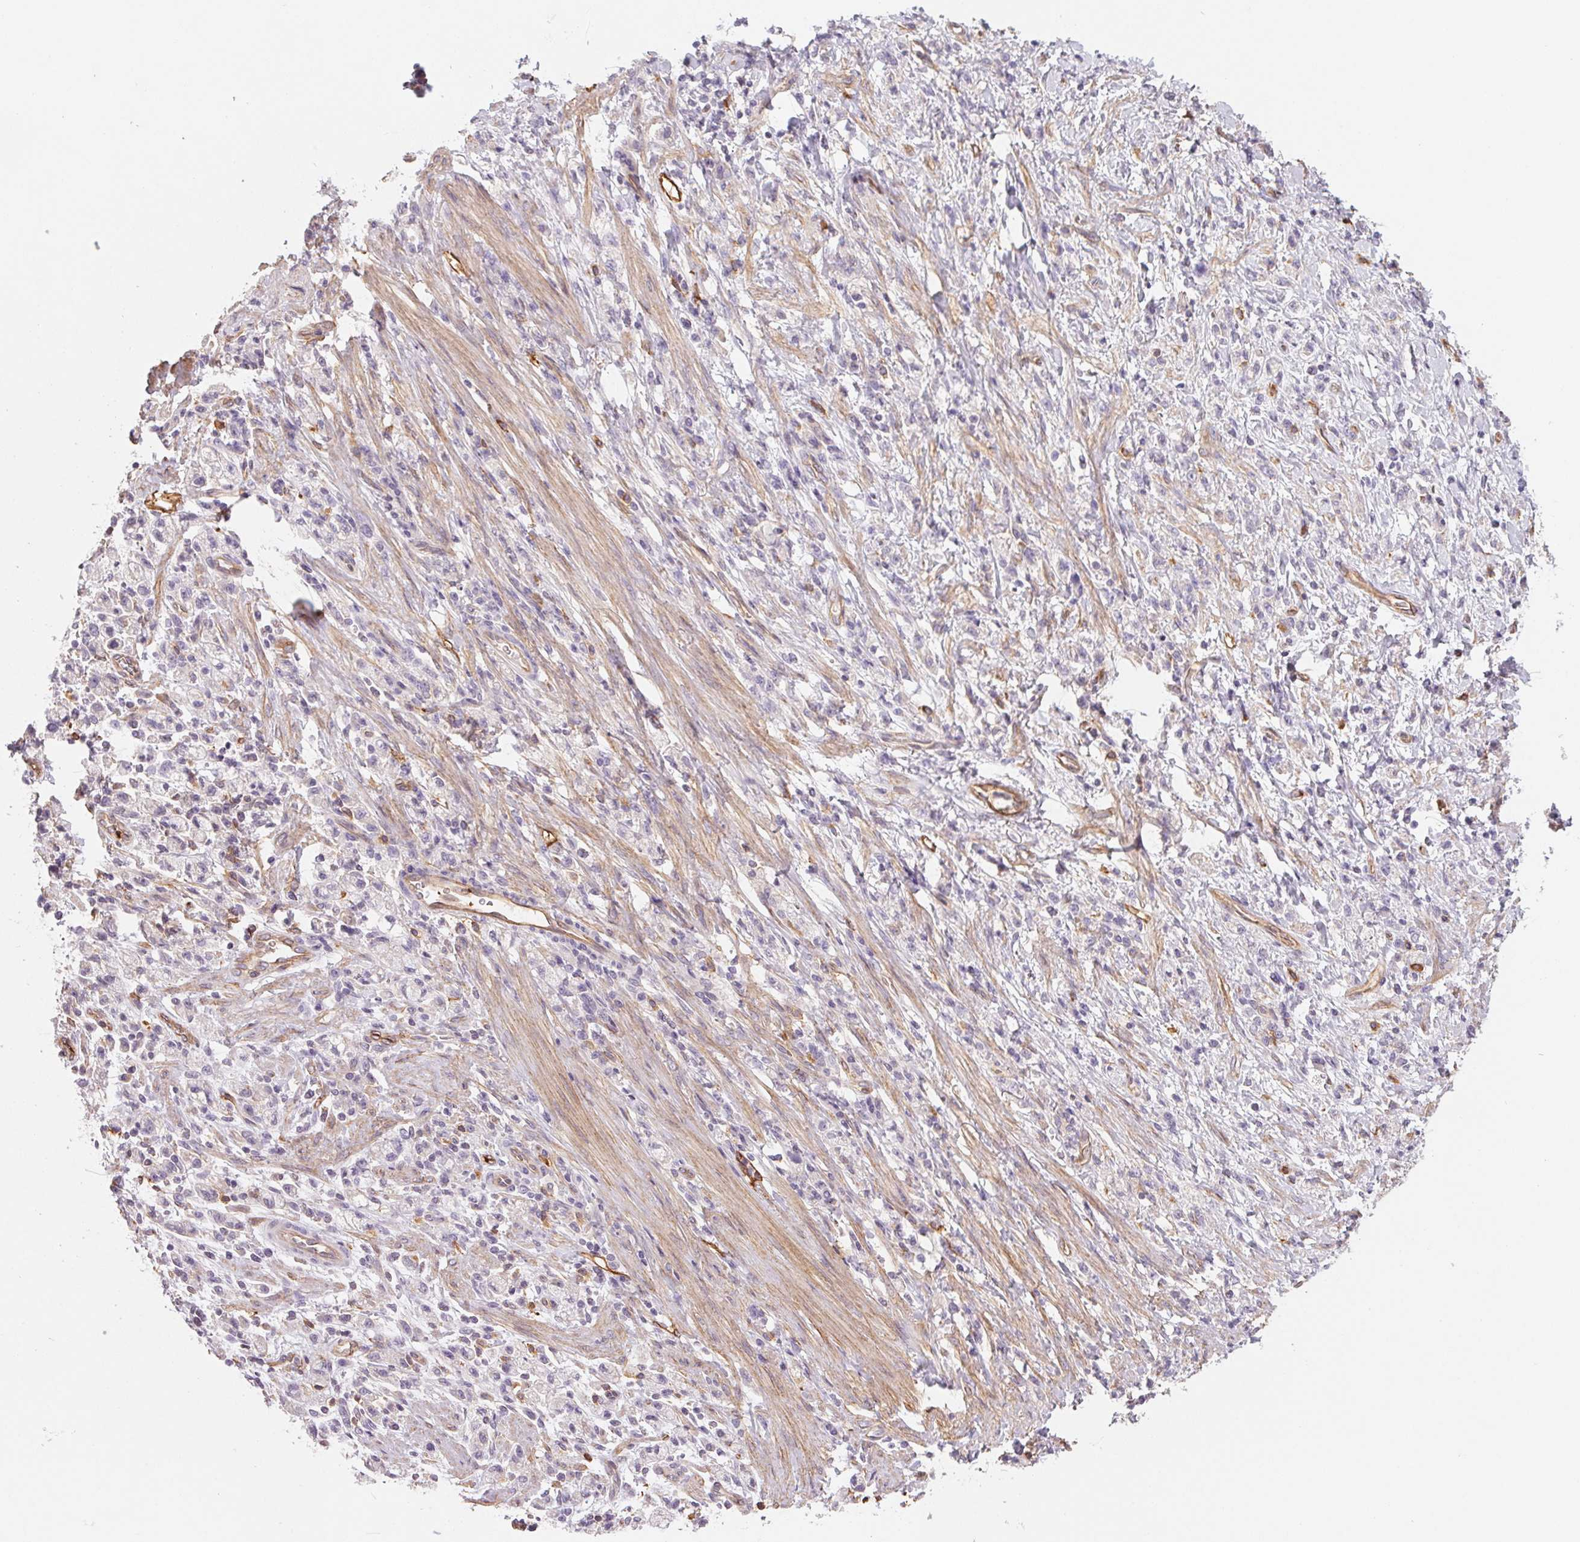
{"staining": {"intensity": "negative", "quantity": "none", "location": "none"}, "tissue": "stomach cancer", "cell_type": "Tumor cells", "image_type": "cancer", "snomed": [{"axis": "morphology", "description": "Adenocarcinoma, NOS"}, {"axis": "topography", "description": "Stomach"}], "caption": "Stomach cancer (adenocarcinoma) stained for a protein using immunohistochemistry (IHC) displays no expression tumor cells.", "gene": "ANKRD13B", "patient": {"sex": "male", "age": 77}}